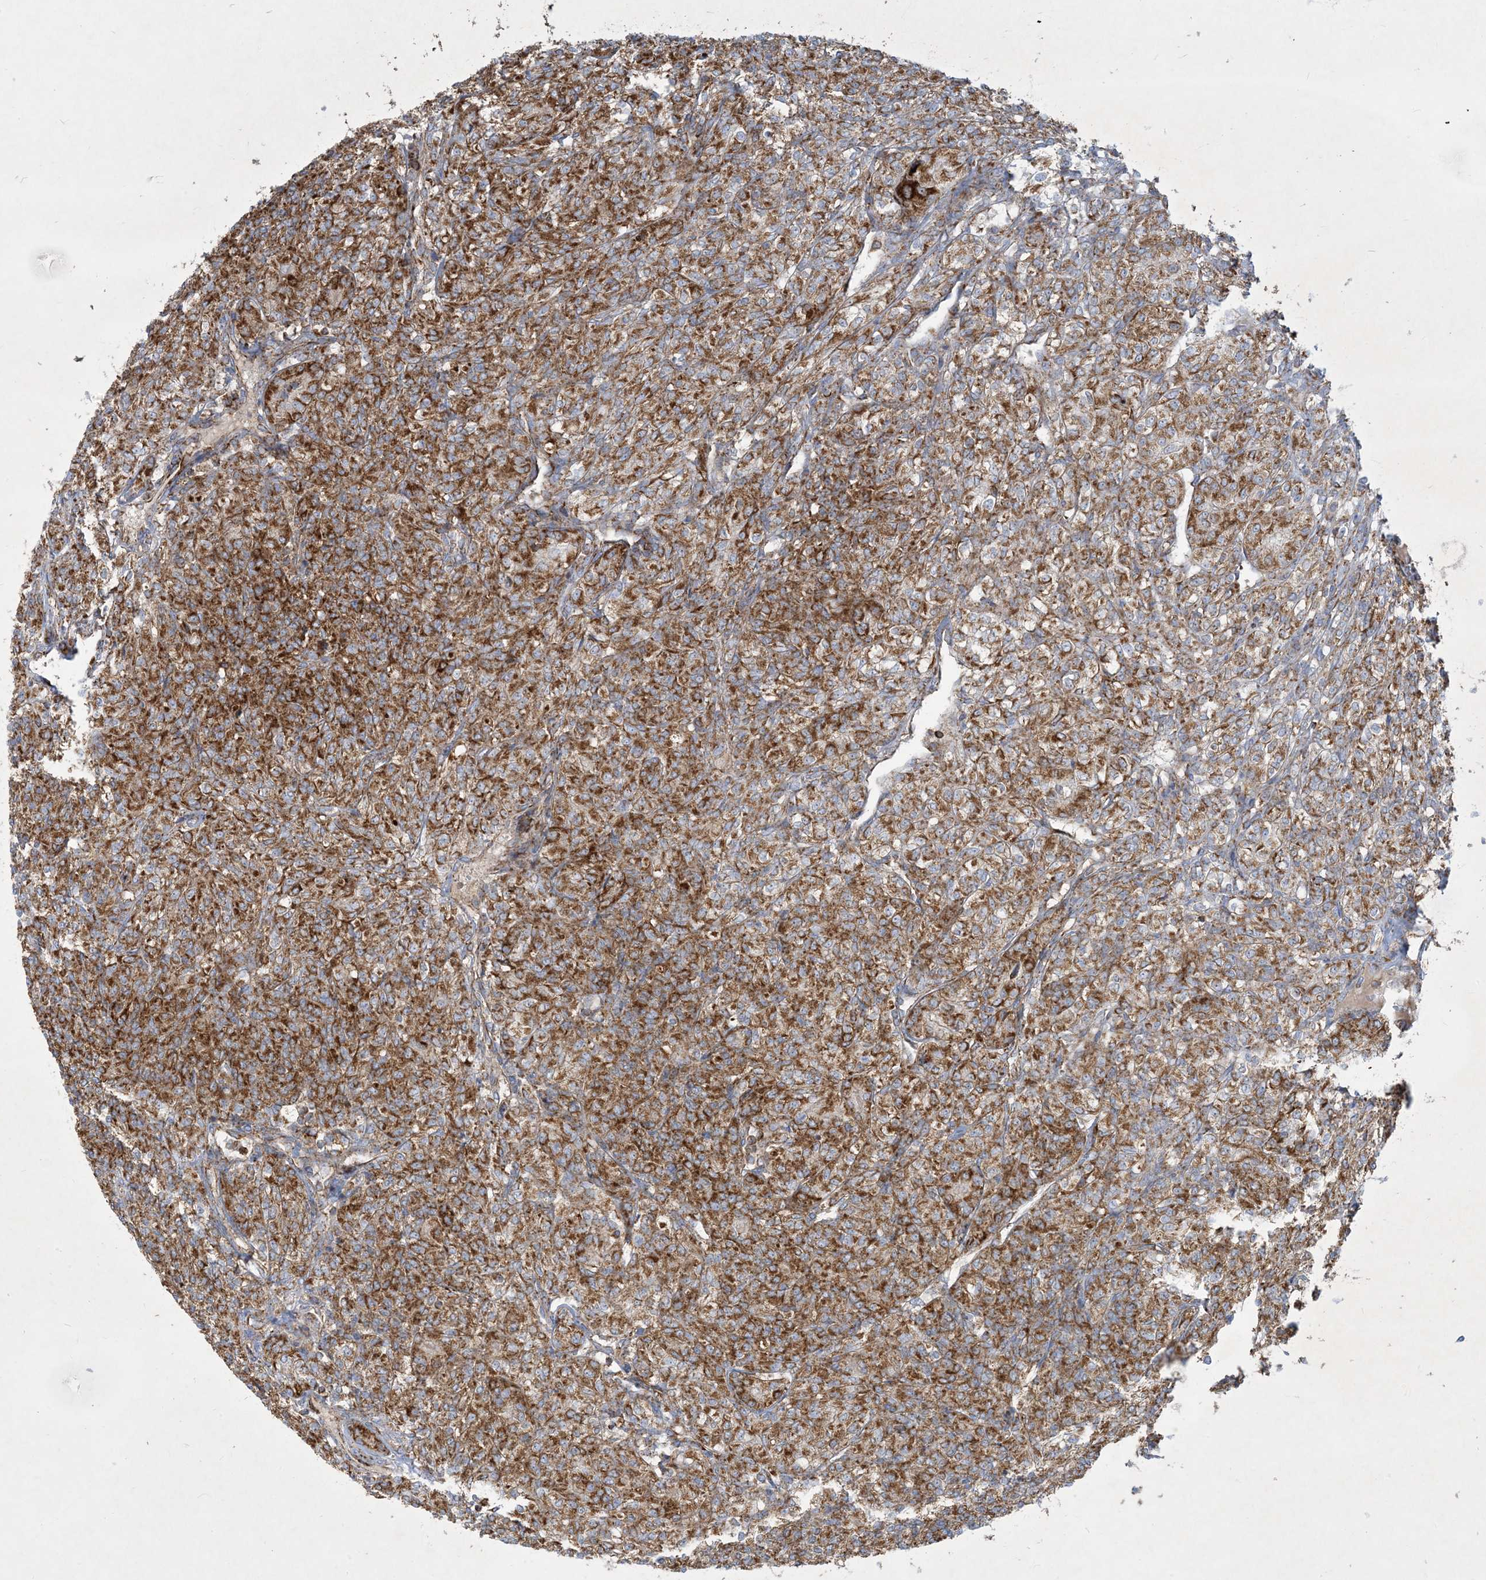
{"staining": {"intensity": "strong", "quantity": ">75%", "location": "cytoplasmic/membranous"}, "tissue": "renal cancer", "cell_type": "Tumor cells", "image_type": "cancer", "snomed": [{"axis": "morphology", "description": "Adenocarcinoma, NOS"}, {"axis": "topography", "description": "Kidney"}], "caption": "Strong cytoplasmic/membranous positivity is present in approximately >75% of tumor cells in renal adenocarcinoma.", "gene": "BEND4", "patient": {"sex": "male", "age": 77}}